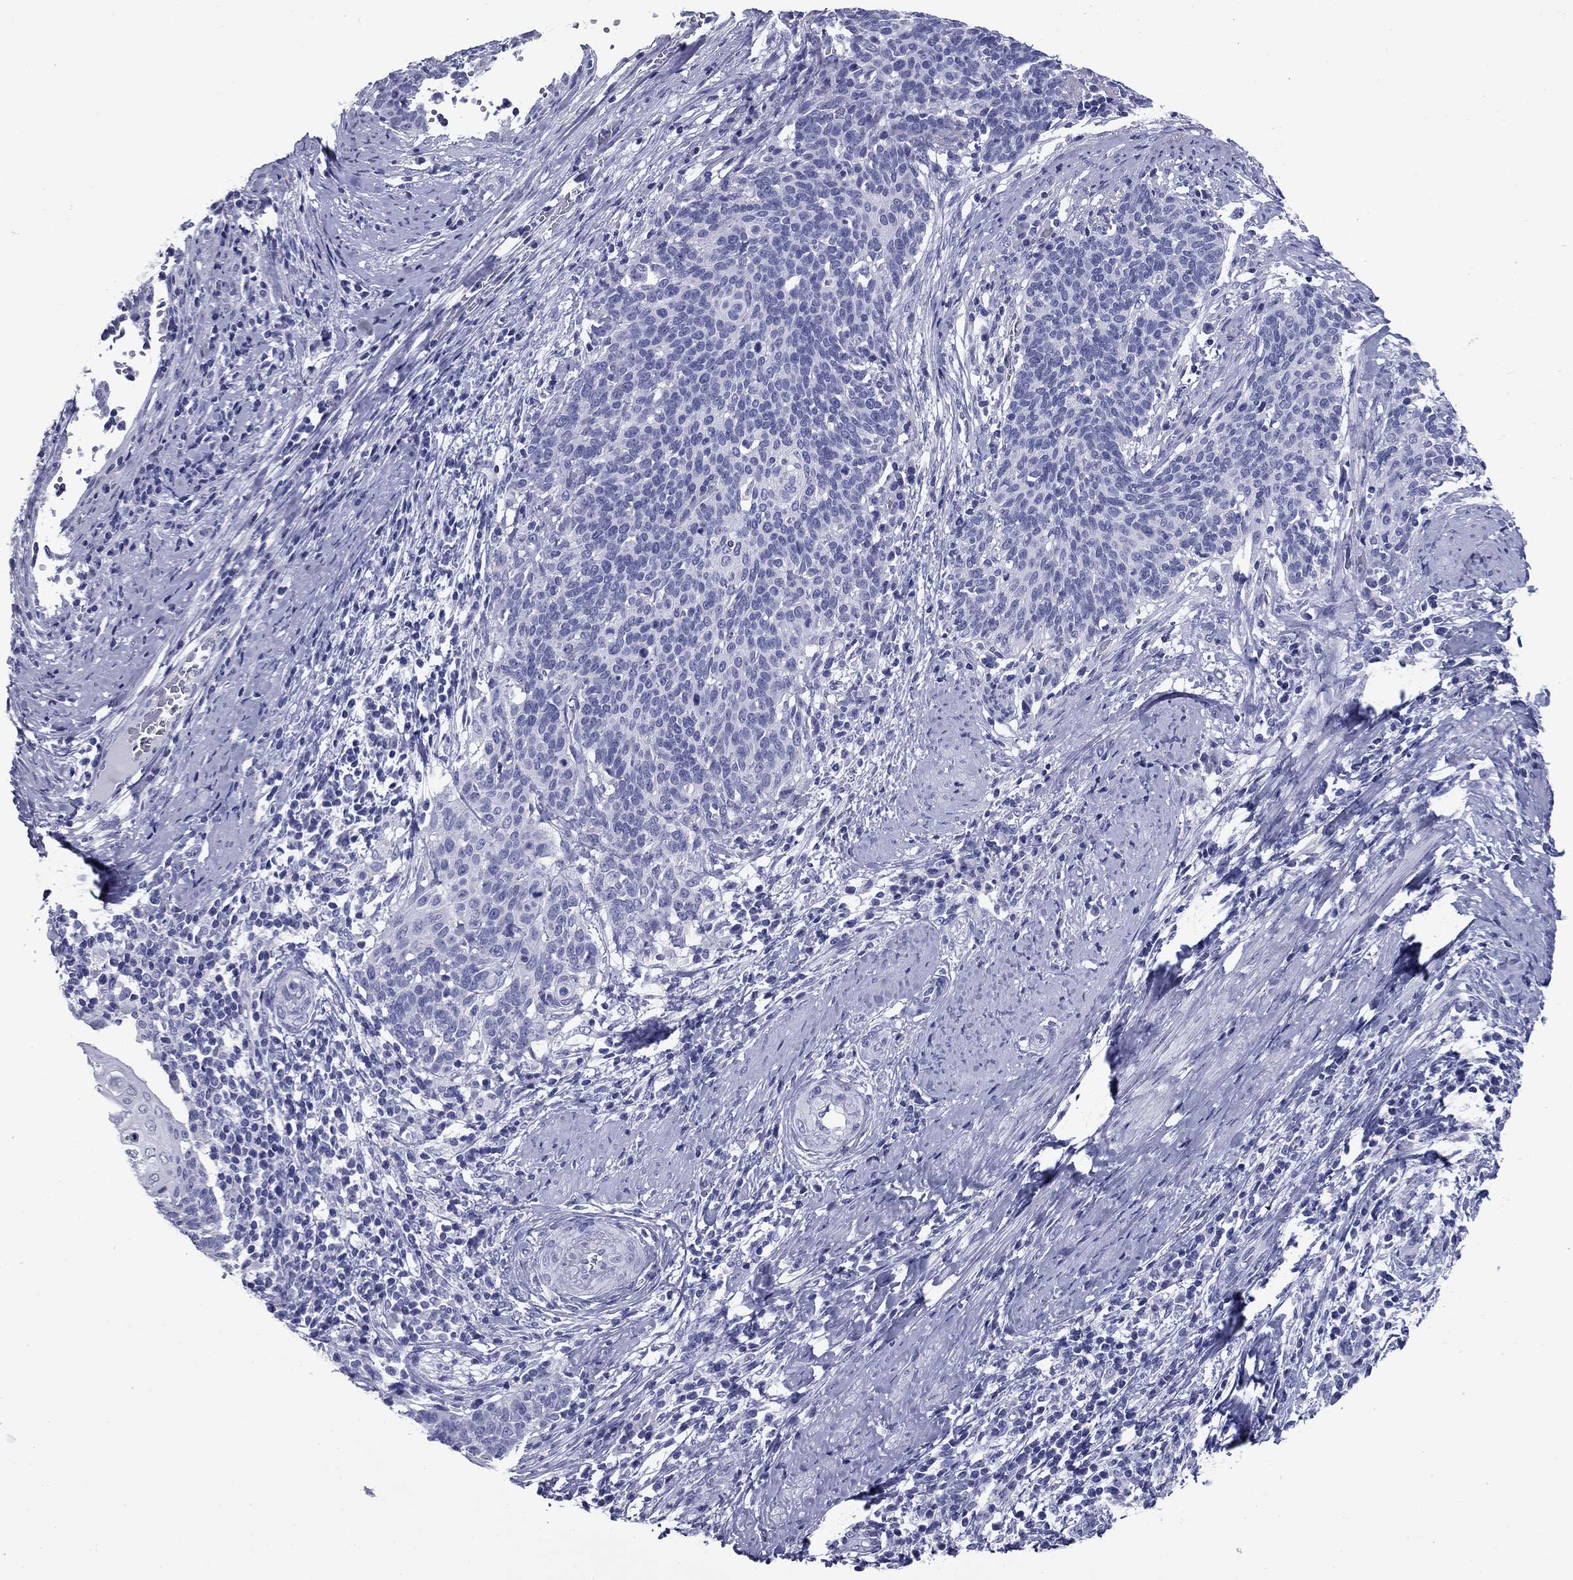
{"staining": {"intensity": "negative", "quantity": "none", "location": "none"}, "tissue": "cervical cancer", "cell_type": "Tumor cells", "image_type": "cancer", "snomed": [{"axis": "morphology", "description": "Squamous cell carcinoma, NOS"}, {"axis": "topography", "description": "Cervix"}], "caption": "An image of human cervical cancer (squamous cell carcinoma) is negative for staining in tumor cells.", "gene": "NPPA", "patient": {"sex": "female", "age": 39}}